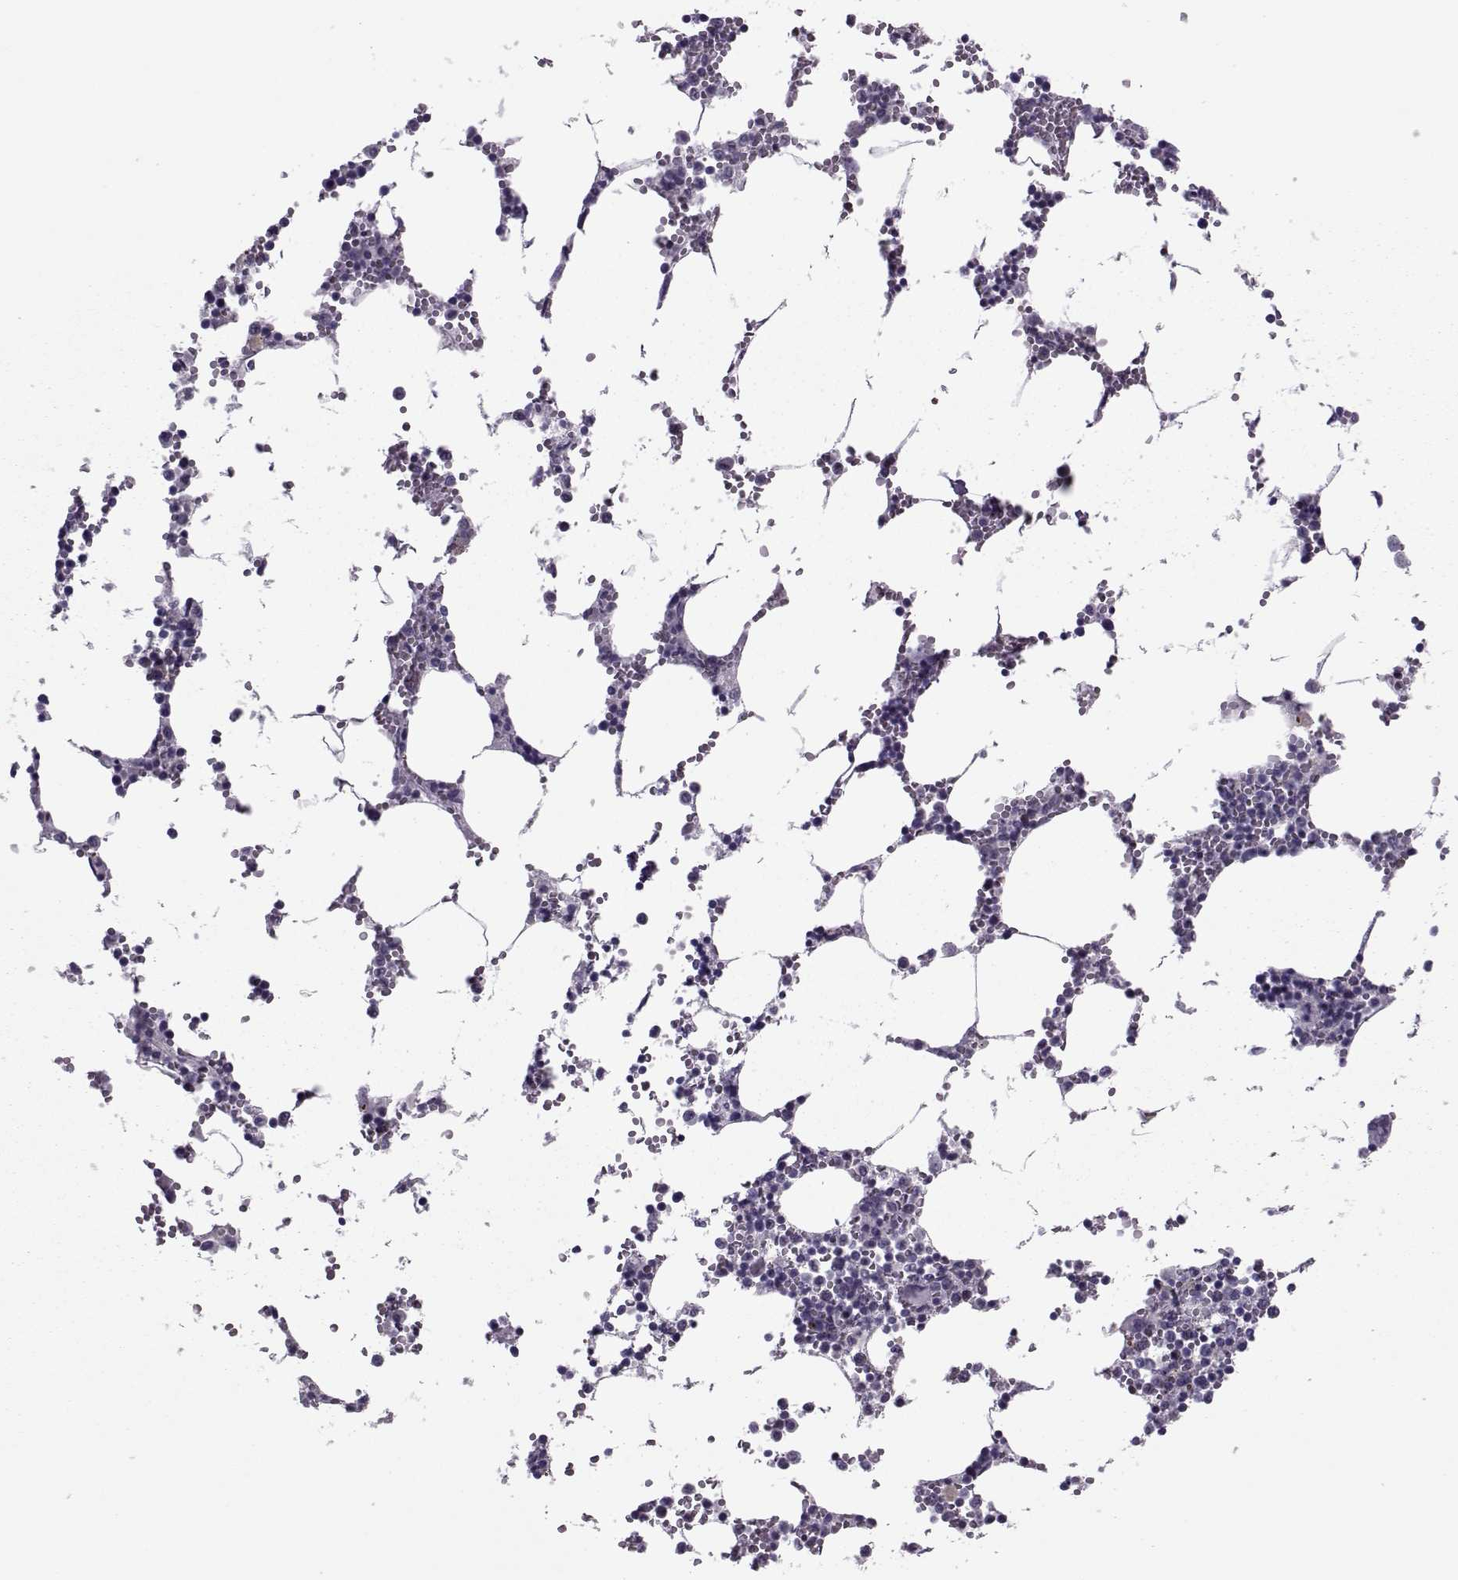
{"staining": {"intensity": "negative", "quantity": "none", "location": "none"}, "tissue": "bone marrow", "cell_type": "Hematopoietic cells", "image_type": "normal", "snomed": [{"axis": "morphology", "description": "Normal tissue, NOS"}, {"axis": "topography", "description": "Bone marrow"}], "caption": "The IHC image has no significant staining in hematopoietic cells of bone marrow.", "gene": "ASRGL1", "patient": {"sex": "male", "age": 54}}